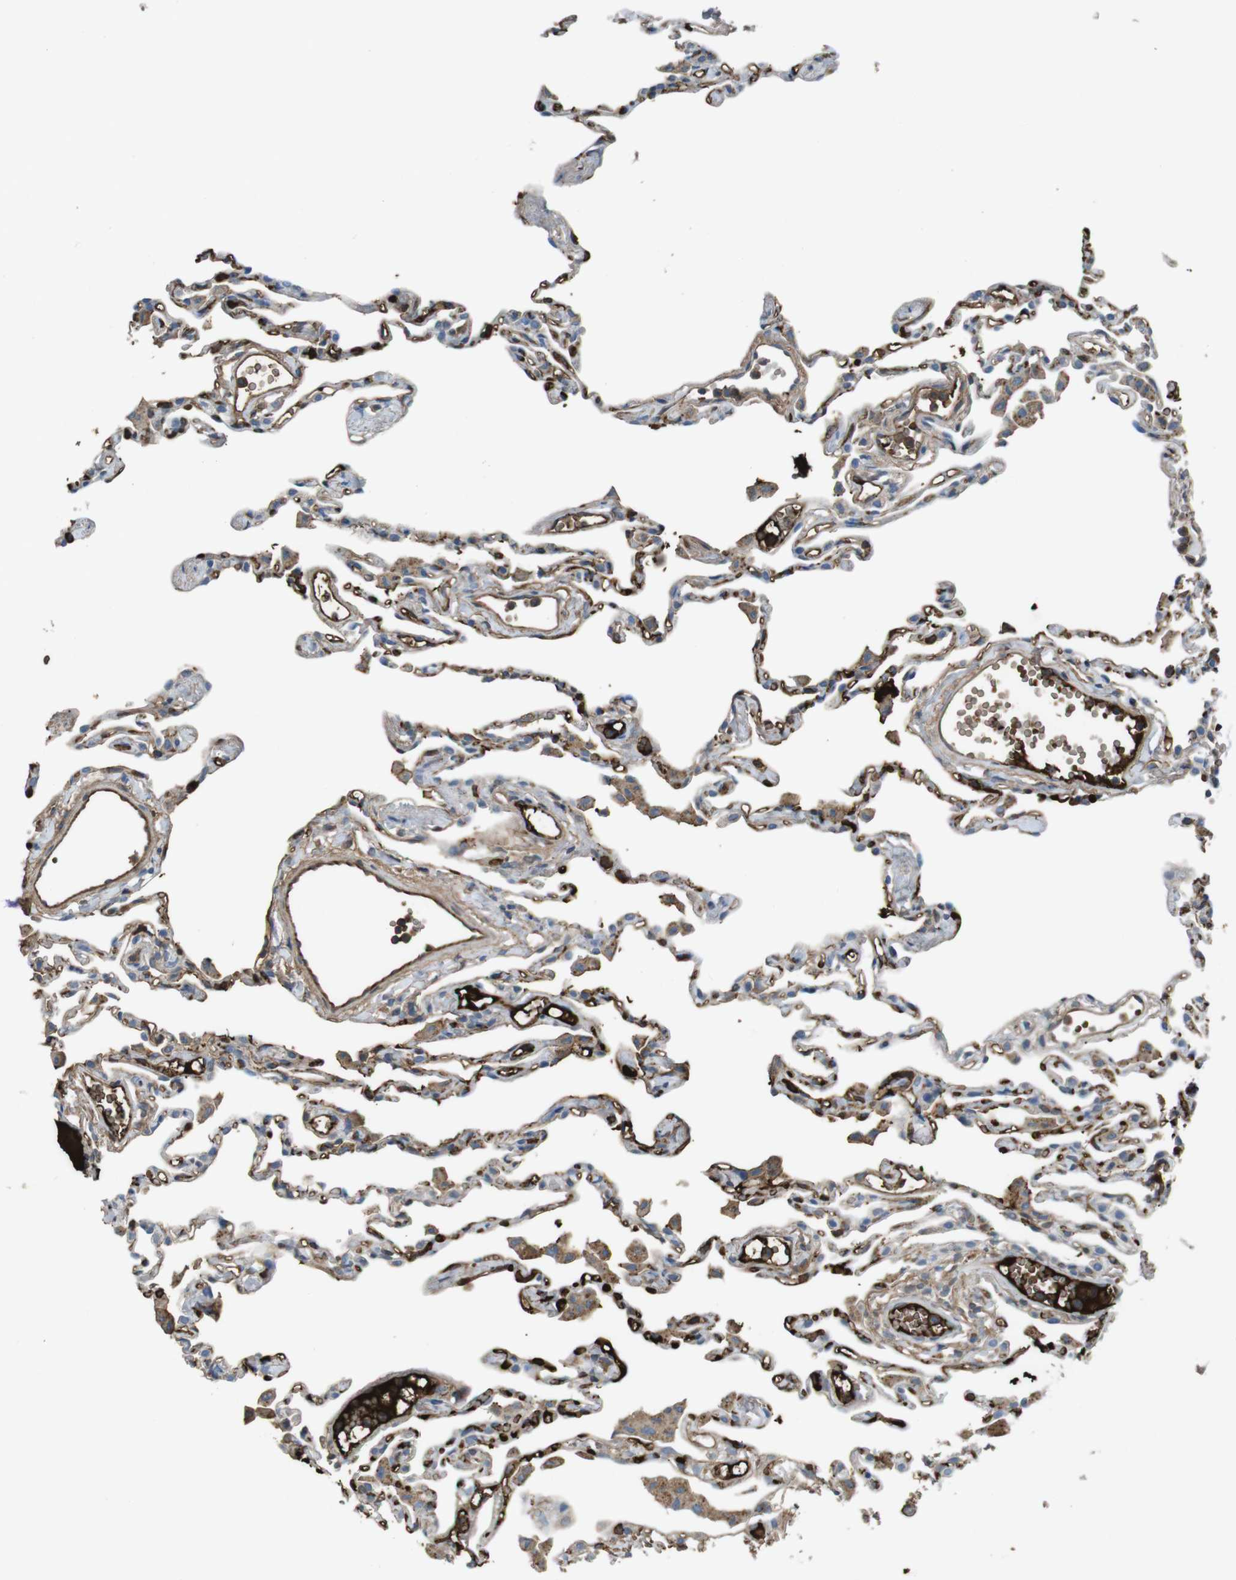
{"staining": {"intensity": "moderate", "quantity": "25%-75%", "location": "cytoplasmic/membranous"}, "tissue": "lung", "cell_type": "Alveolar cells", "image_type": "normal", "snomed": [{"axis": "morphology", "description": "Normal tissue, NOS"}, {"axis": "topography", "description": "Lung"}], "caption": "This histopathology image exhibits benign lung stained with immunohistochemistry (IHC) to label a protein in brown. The cytoplasmic/membranous of alveolar cells show moderate positivity for the protein. Nuclei are counter-stained blue.", "gene": "LTBP4", "patient": {"sex": "female", "age": 49}}